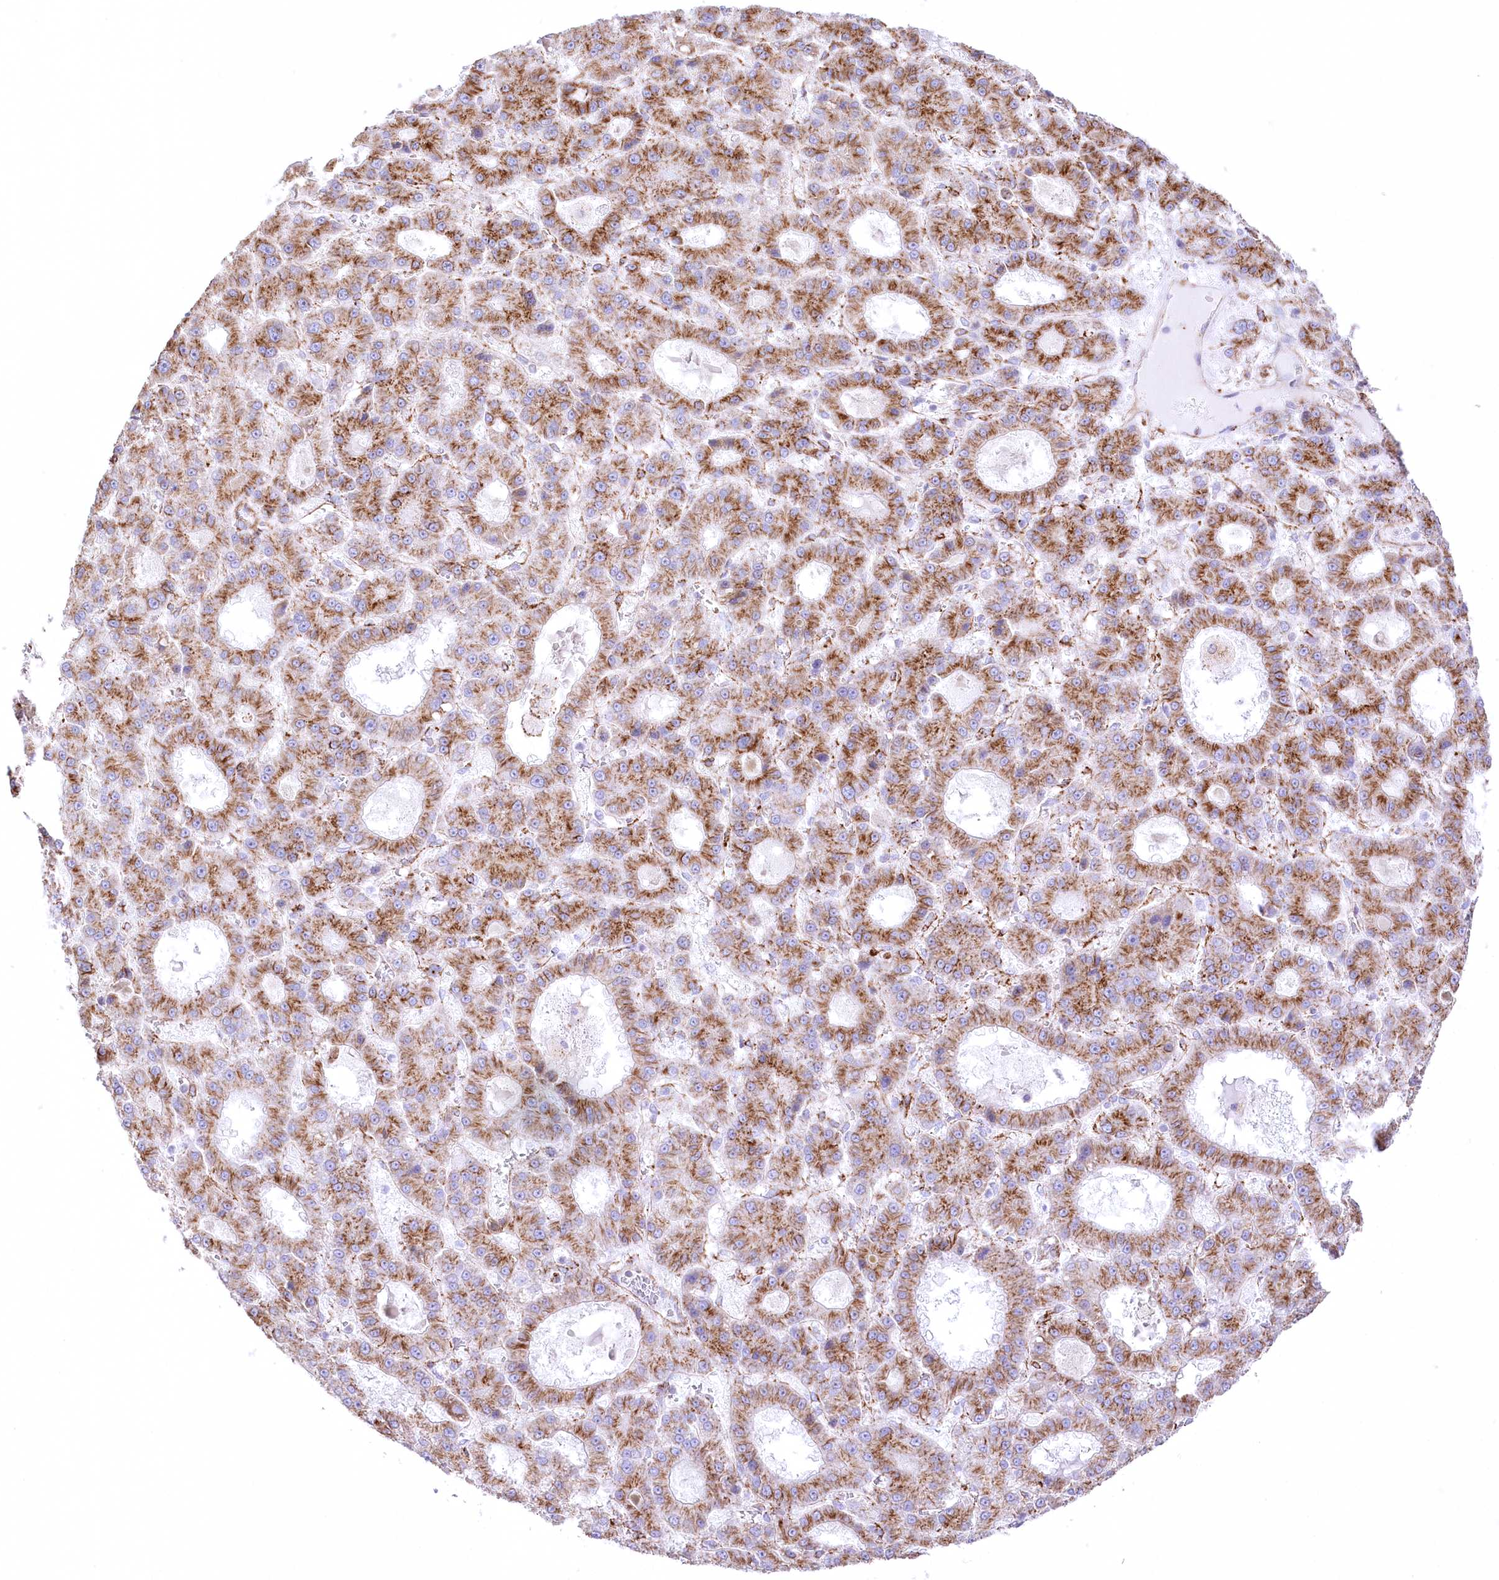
{"staining": {"intensity": "moderate", "quantity": ">75%", "location": "cytoplasmic/membranous"}, "tissue": "liver cancer", "cell_type": "Tumor cells", "image_type": "cancer", "snomed": [{"axis": "morphology", "description": "Carcinoma, Hepatocellular, NOS"}, {"axis": "topography", "description": "Liver"}], "caption": "This micrograph reveals liver hepatocellular carcinoma stained with immunohistochemistry (IHC) to label a protein in brown. The cytoplasmic/membranous of tumor cells show moderate positivity for the protein. Nuclei are counter-stained blue.", "gene": "FAM216A", "patient": {"sex": "male", "age": 70}}